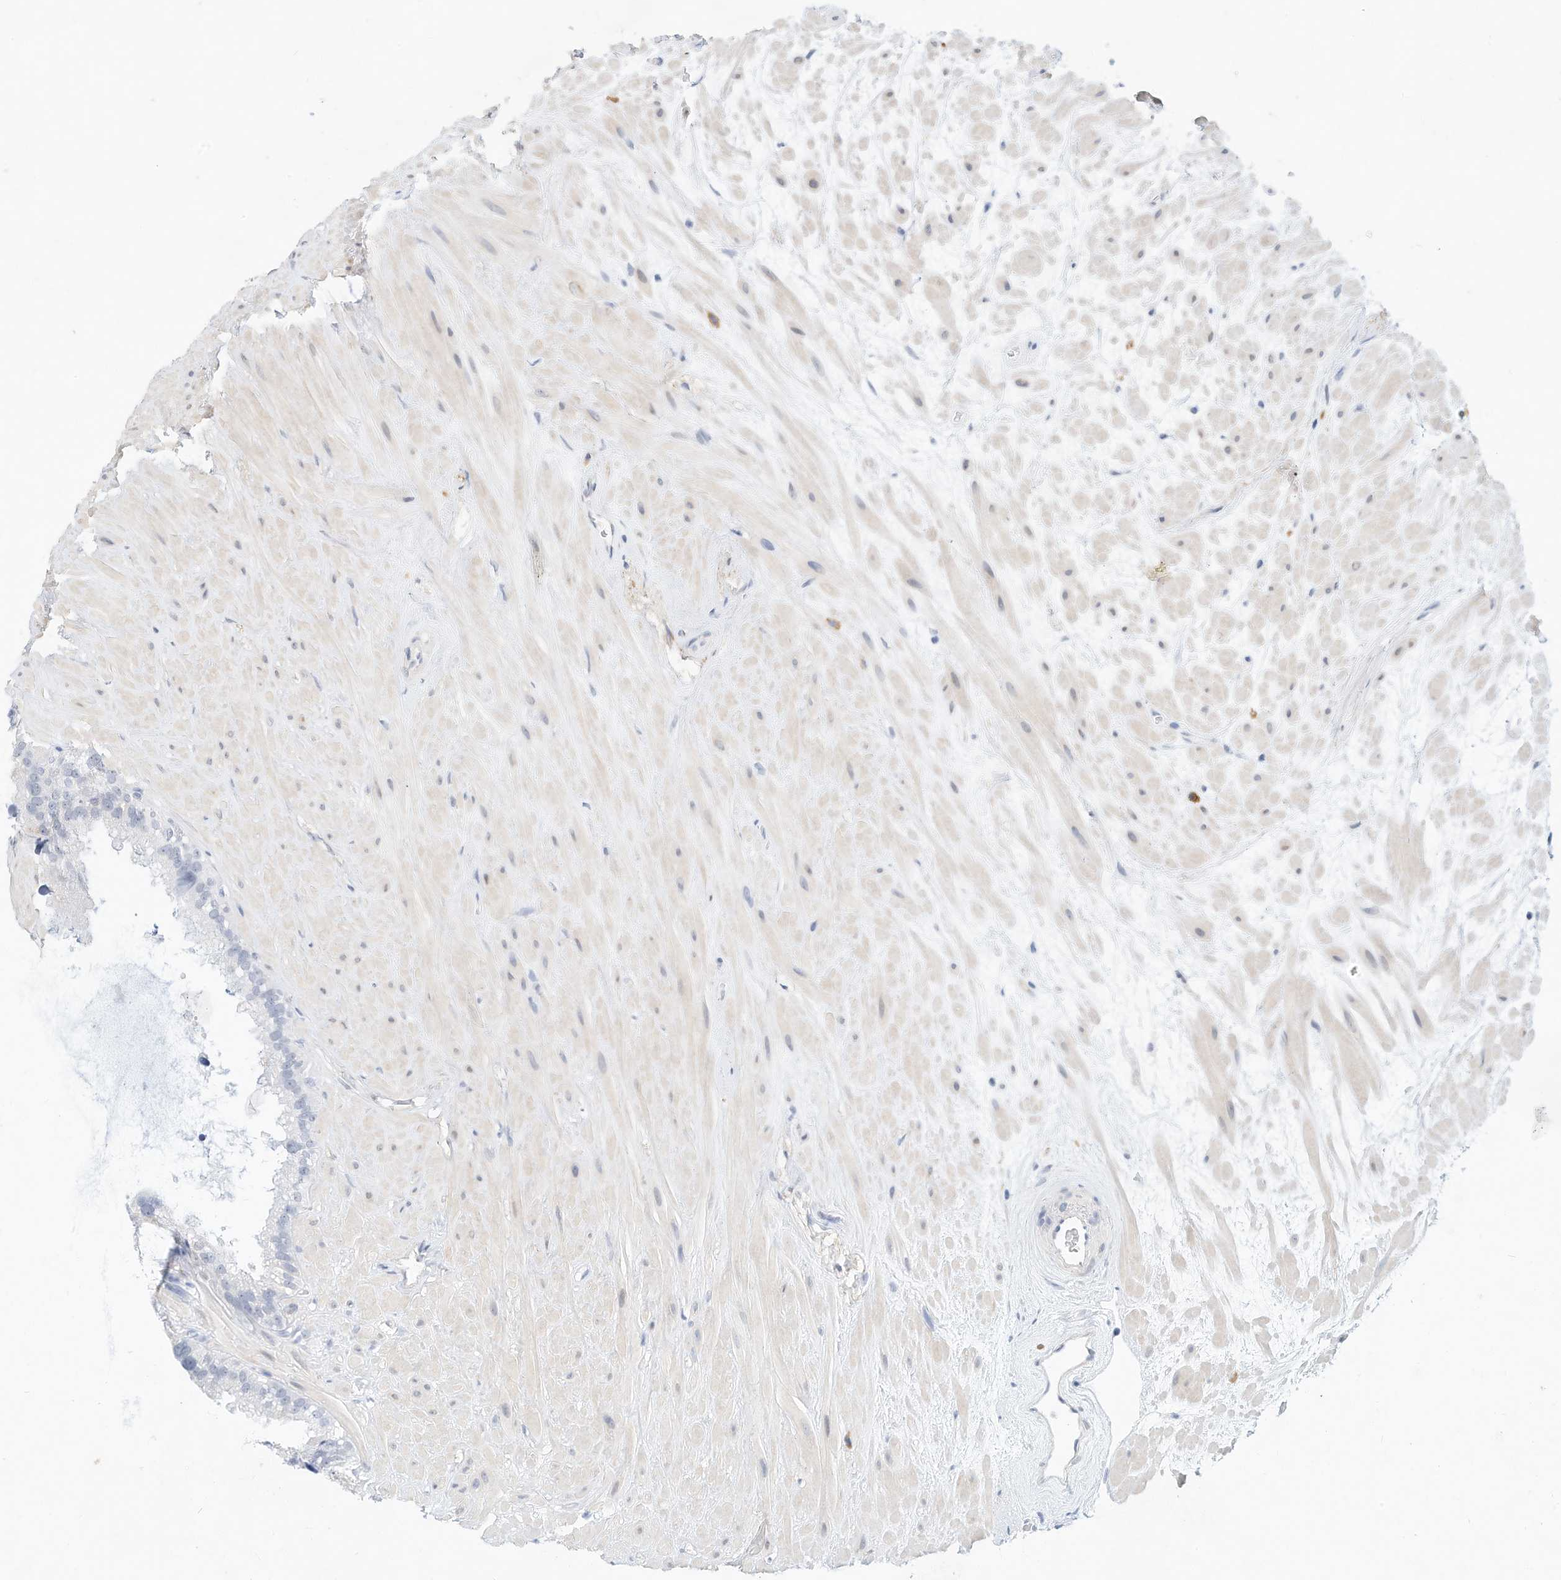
{"staining": {"intensity": "negative", "quantity": "none", "location": "none"}, "tissue": "seminal vesicle", "cell_type": "Glandular cells", "image_type": "normal", "snomed": [{"axis": "morphology", "description": "Normal tissue, NOS"}, {"axis": "topography", "description": "Seminal veicle"}], "caption": "Protein analysis of unremarkable seminal vesicle exhibits no significant positivity in glandular cells. (IHC, brightfield microscopy, high magnification).", "gene": "ARHGAP28", "patient": {"sex": "male", "age": 80}}